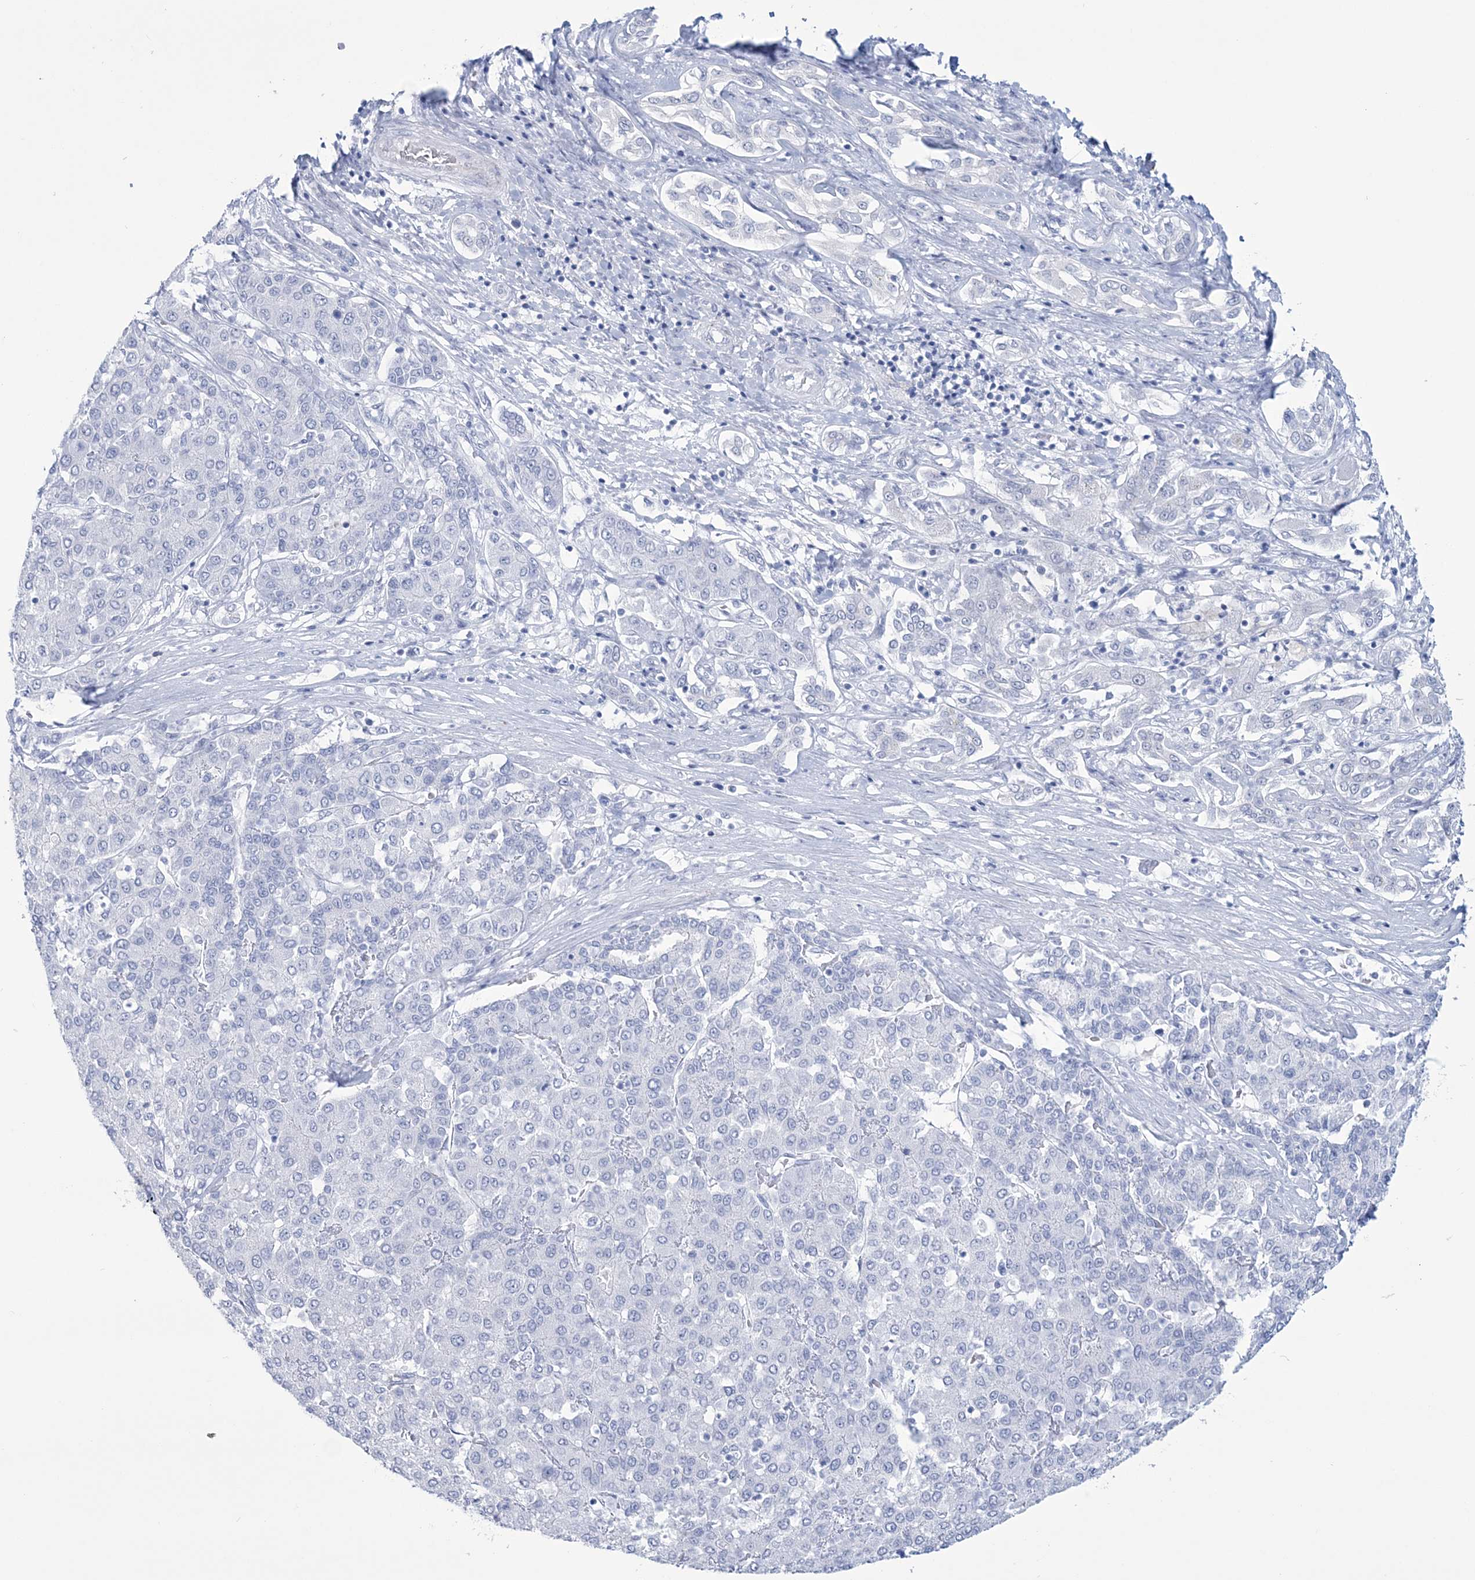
{"staining": {"intensity": "negative", "quantity": "none", "location": "none"}, "tissue": "liver cancer", "cell_type": "Tumor cells", "image_type": "cancer", "snomed": [{"axis": "morphology", "description": "Carcinoma, Hepatocellular, NOS"}, {"axis": "topography", "description": "Liver"}], "caption": "Human liver hepatocellular carcinoma stained for a protein using immunohistochemistry (IHC) shows no staining in tumor cells.", "gene": "DPCD", "patient": {"sex": "male", "age": 65}}